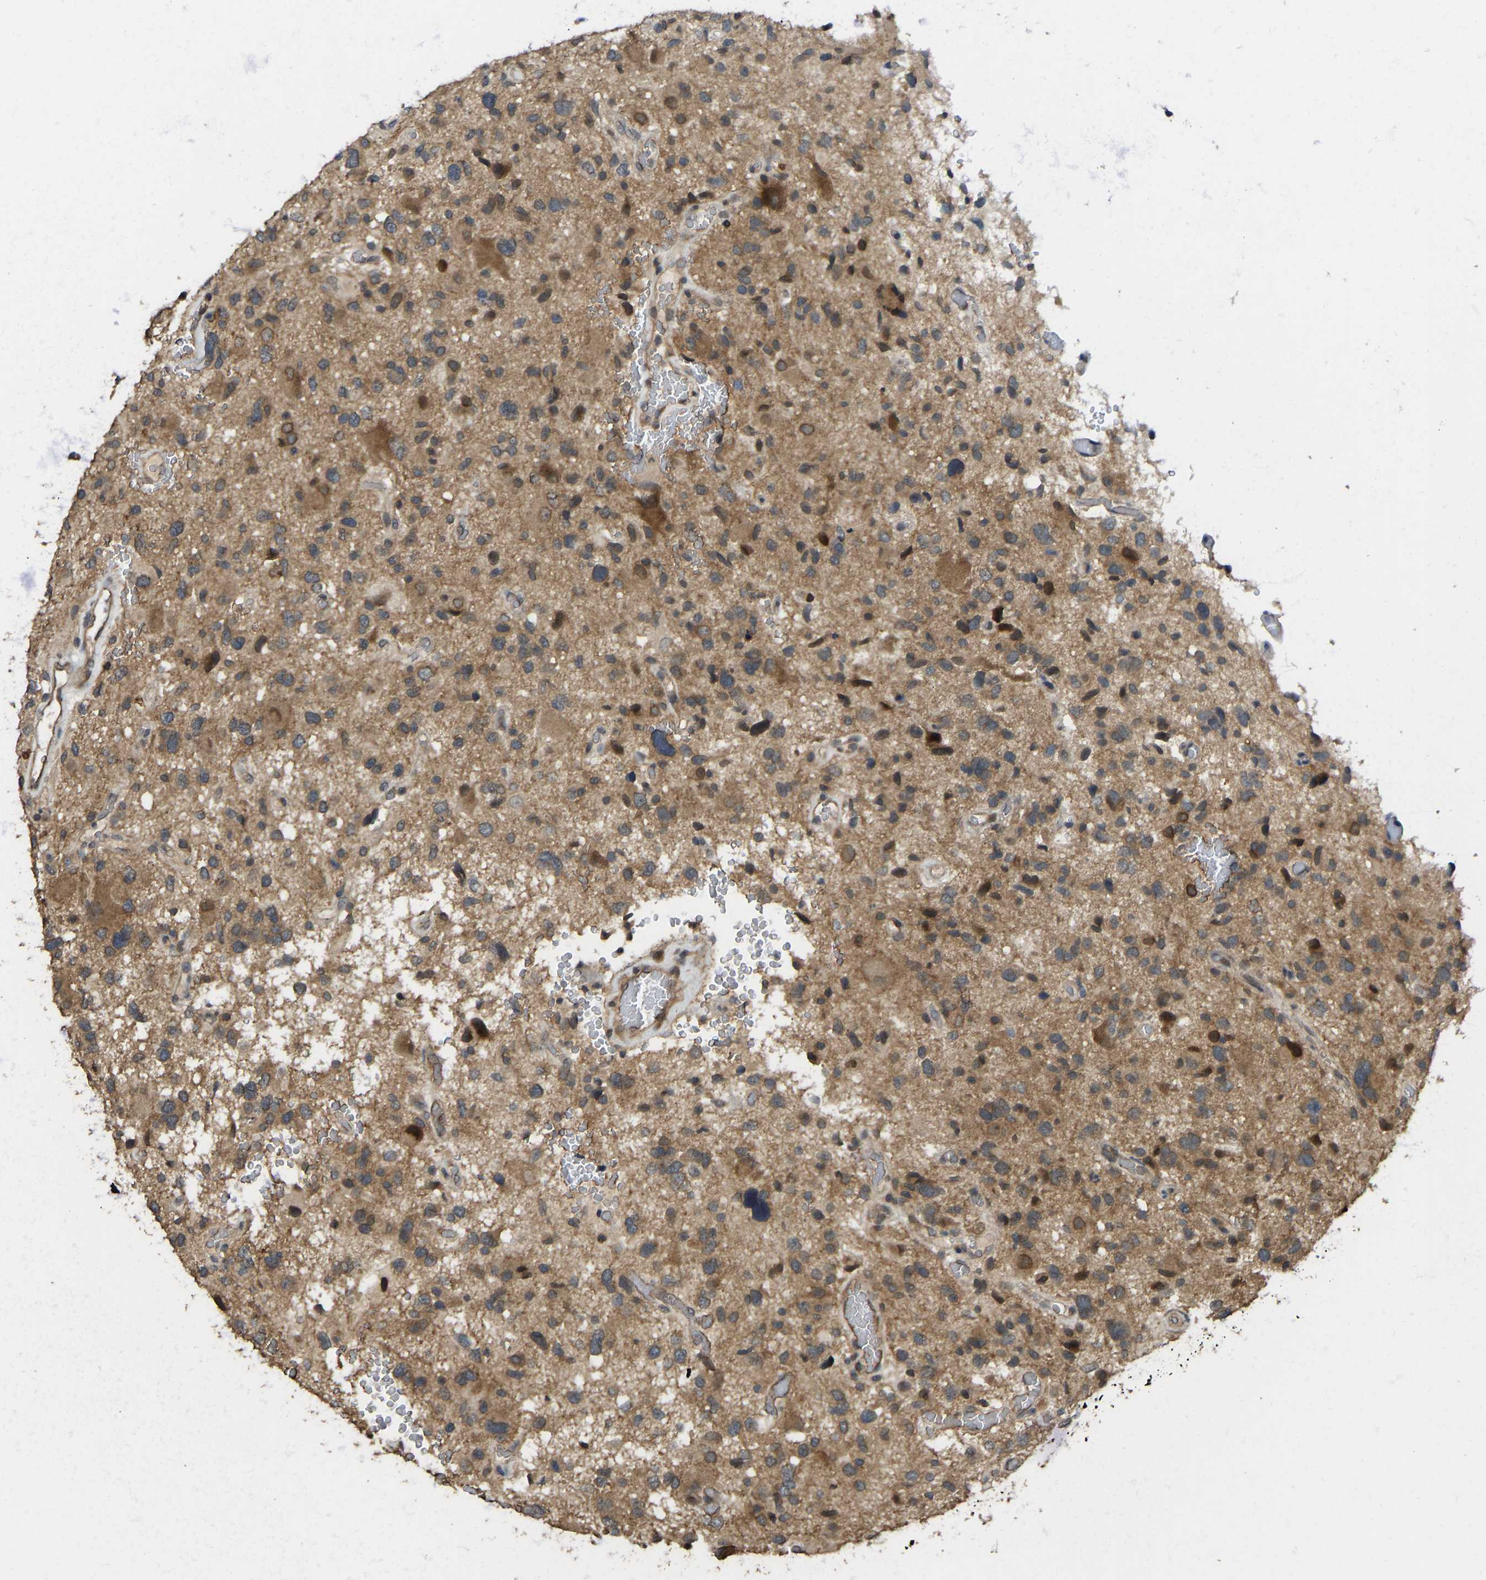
{"staining": {"intensity": "moderate", "quantity": ">75%", "location": "cytoplasmic/membranous"}, "tissue": "glioma", "cell_type": "Tumor cells", "image_type": "cancer", "snomed": [{"axis": "morphology", "description": "Glioma, malignant, High grade"}, {"axis": "topography", "description": "Brain"}], "caption": "Human high-grade glioma (malignant) stained for a protein (brown) exhibits moderate cytoplasmic/membranous positive positivity in about >75% of tumor cells.", "gene": "NDRG3", "patient": {"sex": "male", "age": 33}}